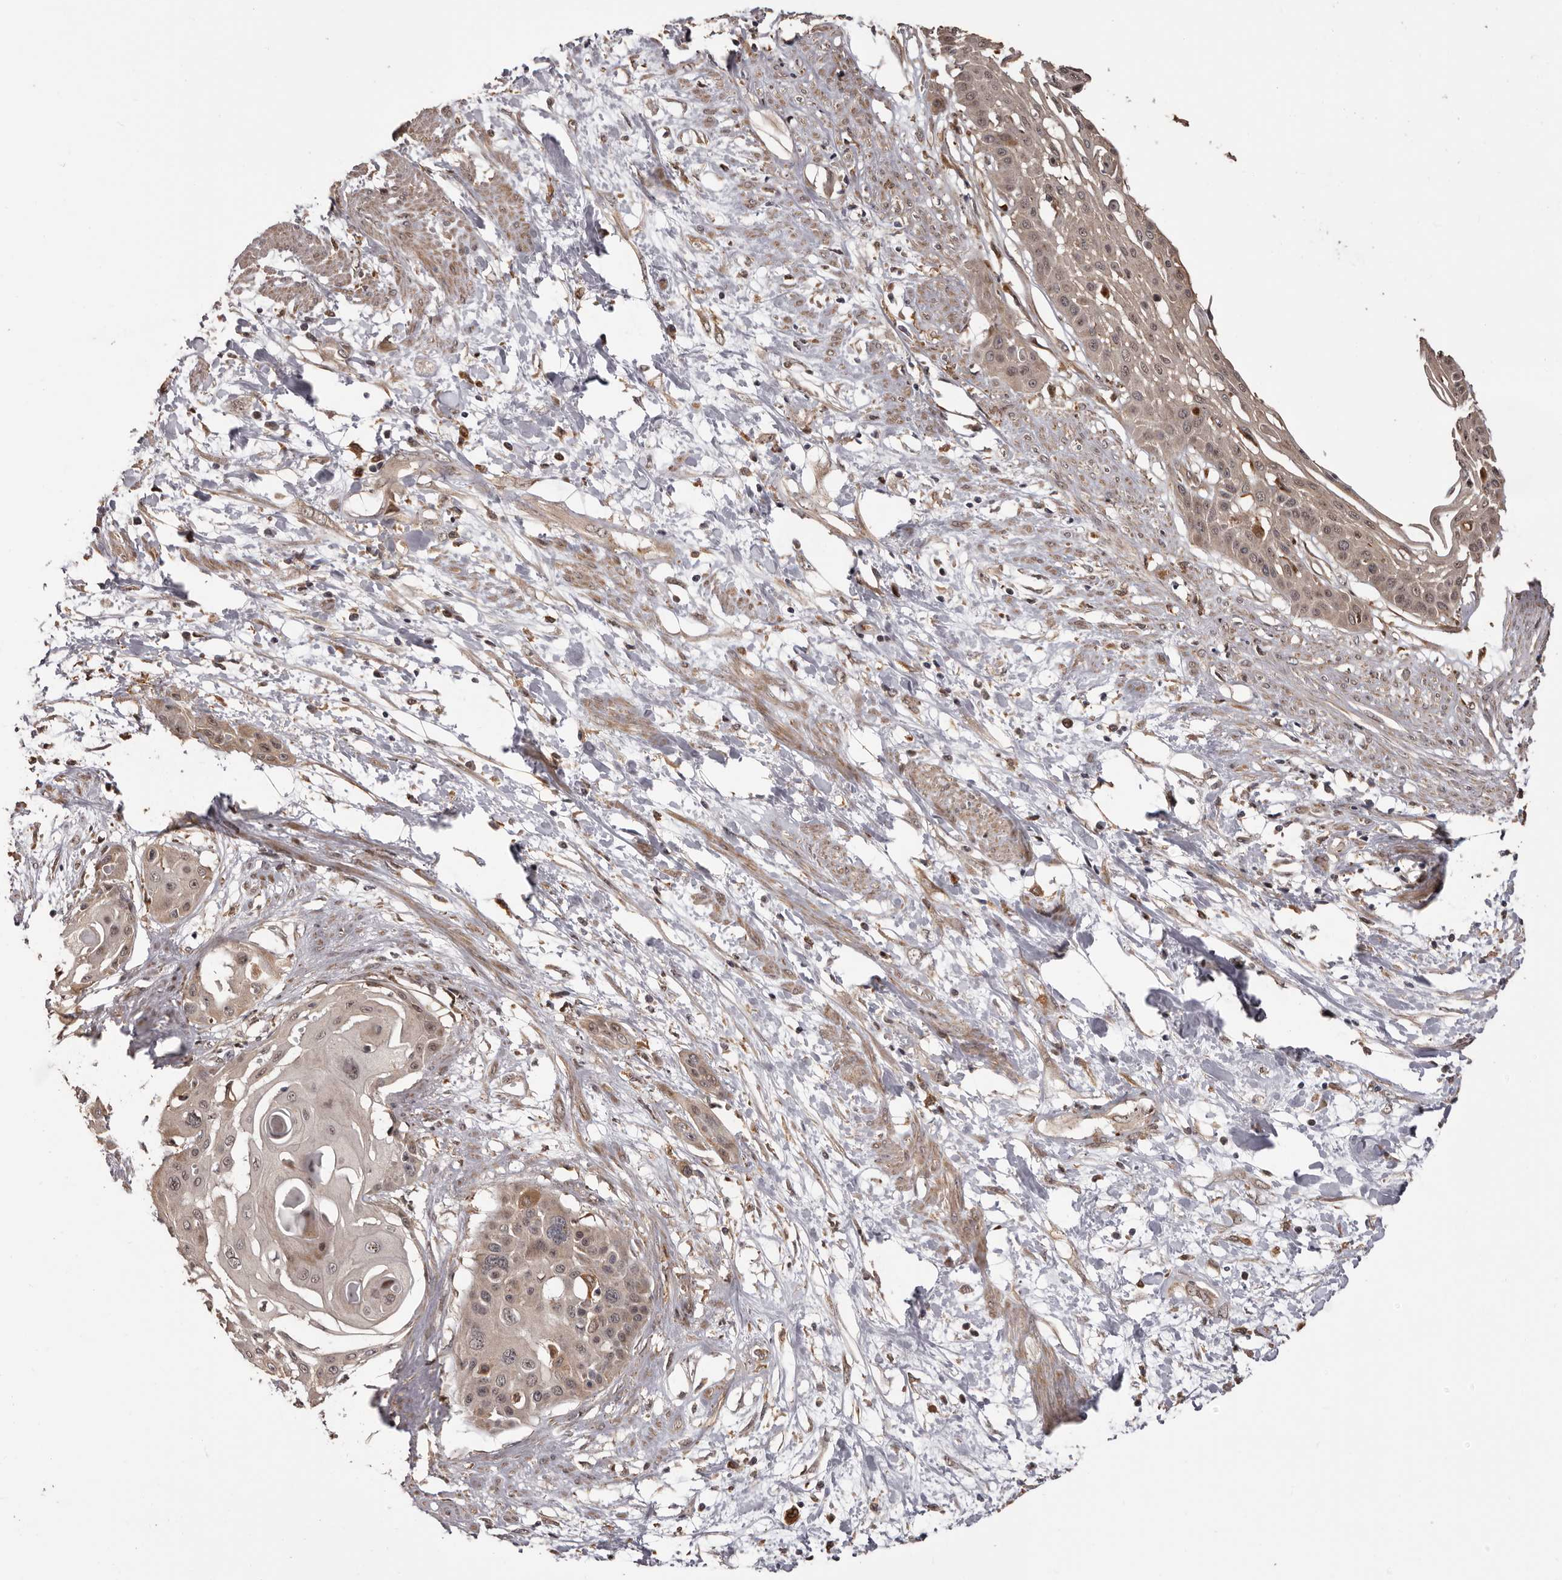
{"staining": {"intensity": "weak", "quantity": "25%-75%", "location": "cytoplasmic/membranous,nuclear"}, "tissue": "cervical cancer", "cell_type": "Tumor cells", "image_type": "cancer", "snomed": [{"axis": "morphology", "description": "Squamous cell carcinoma, NOS"}, {"axis": "topography", "description": "Cervix"}], "caption": "An immunohistochemistry (IHC) image of neoplastic tissue is shown. Protein staining in brown highlights weak cytoplasmic/membranous and nuclear positivity in cervical cancer (squamous cell carcinoma) within tumor cells. (DAB (3,3'-diaminobenzidine) IHC with brightfield microscopy, high magnification).", "gene": "ZCCHC7", "patient": {"sex": "female", "age": 57}}